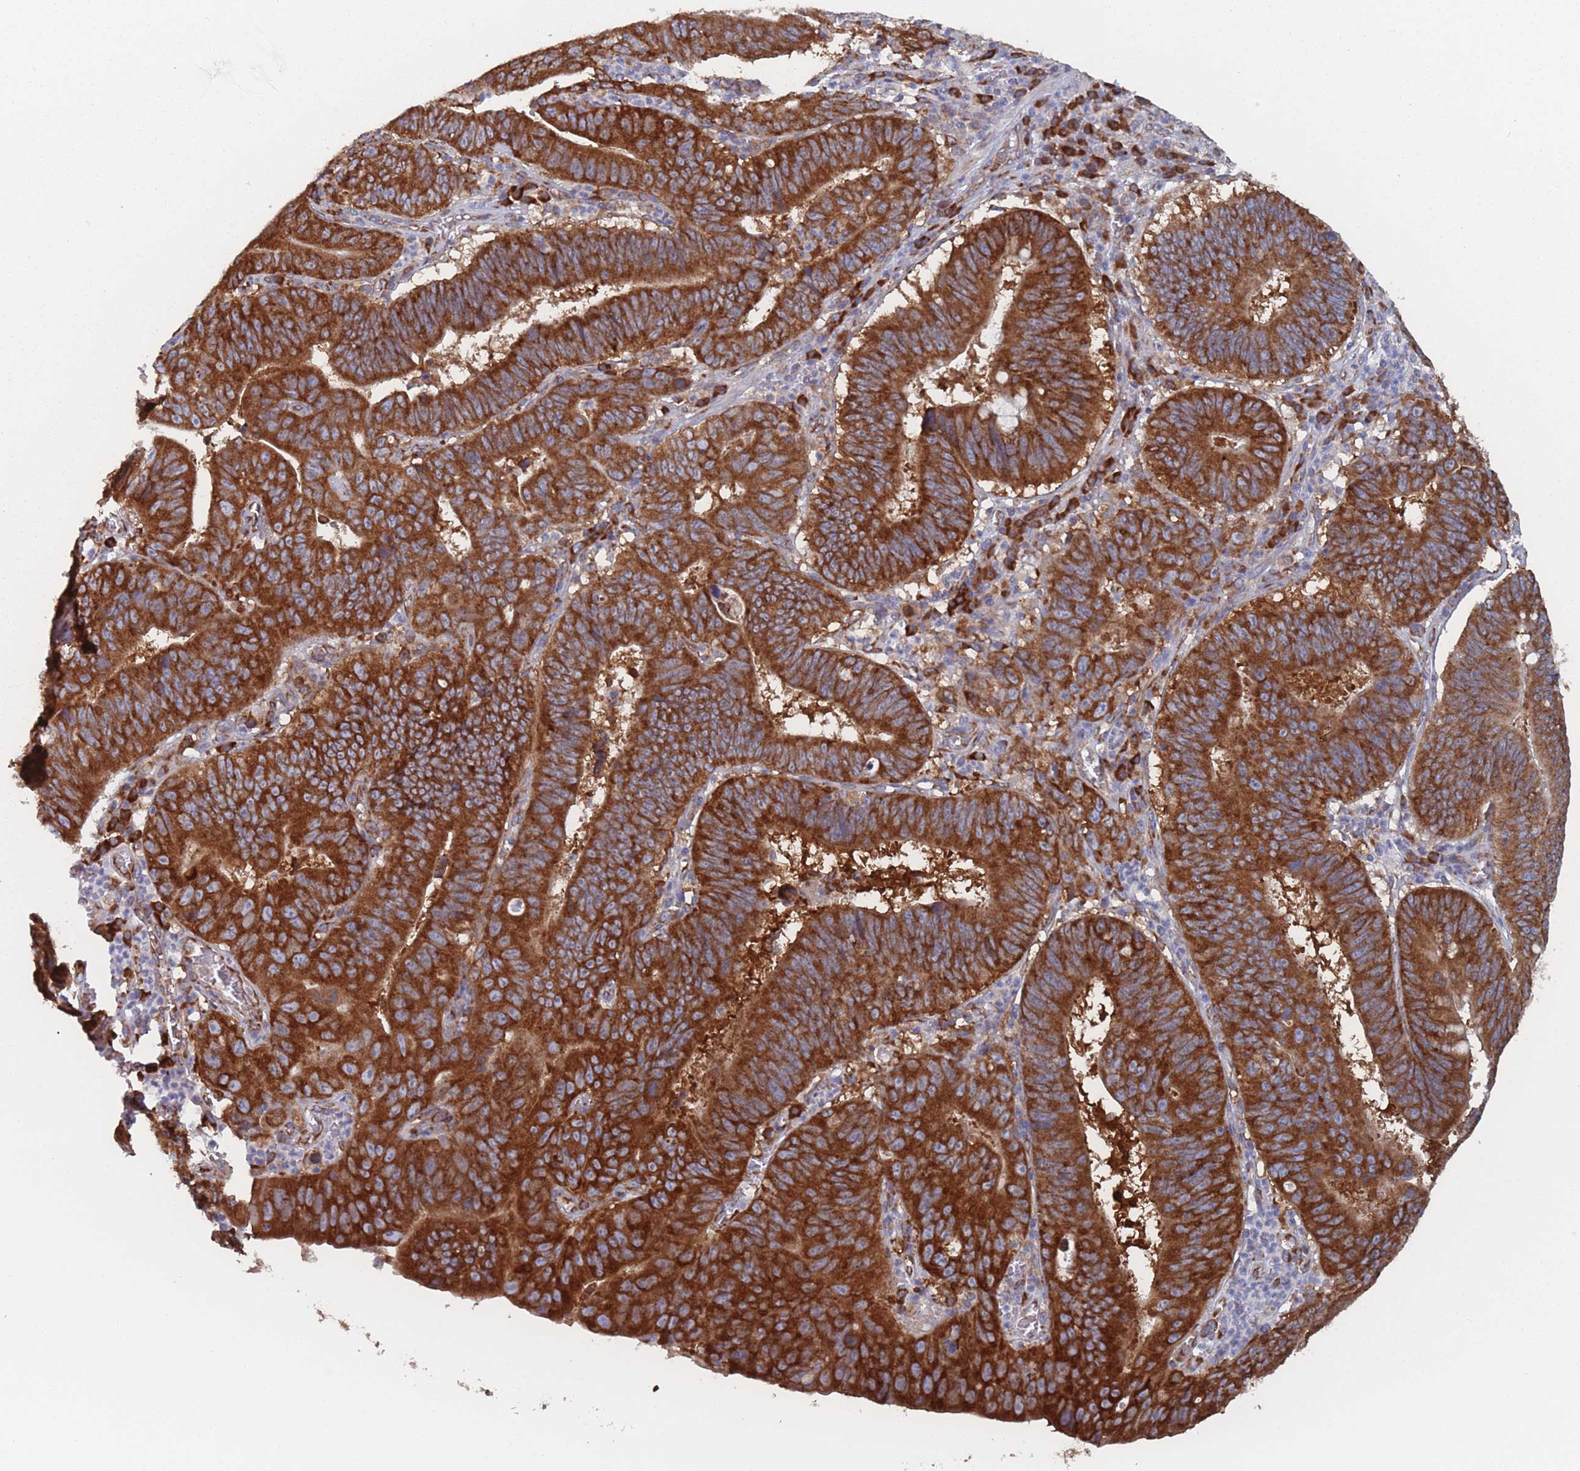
{"staining": {"intensity": "strong", "quantity": ">75%", "location": "cytoplasmic/membranous"}, "tissue": "stomach cancer", "cell_type": "Tumor cells", "image_type": "cancer", "snomed": [{"axis": "morphology", "description": "Adenocarcinoma, NOS"}, {"axis": "topography", "description": "Stomach"}], "caption": "The photomicrograph demonstrates a brown stain indicating the presence of a protein in the cytoplasmic/membranous of tumor cells in stomach adenocarcinoma.", "gene": "EEF1B2", "patient": {"sex": "male", "age": 59}}